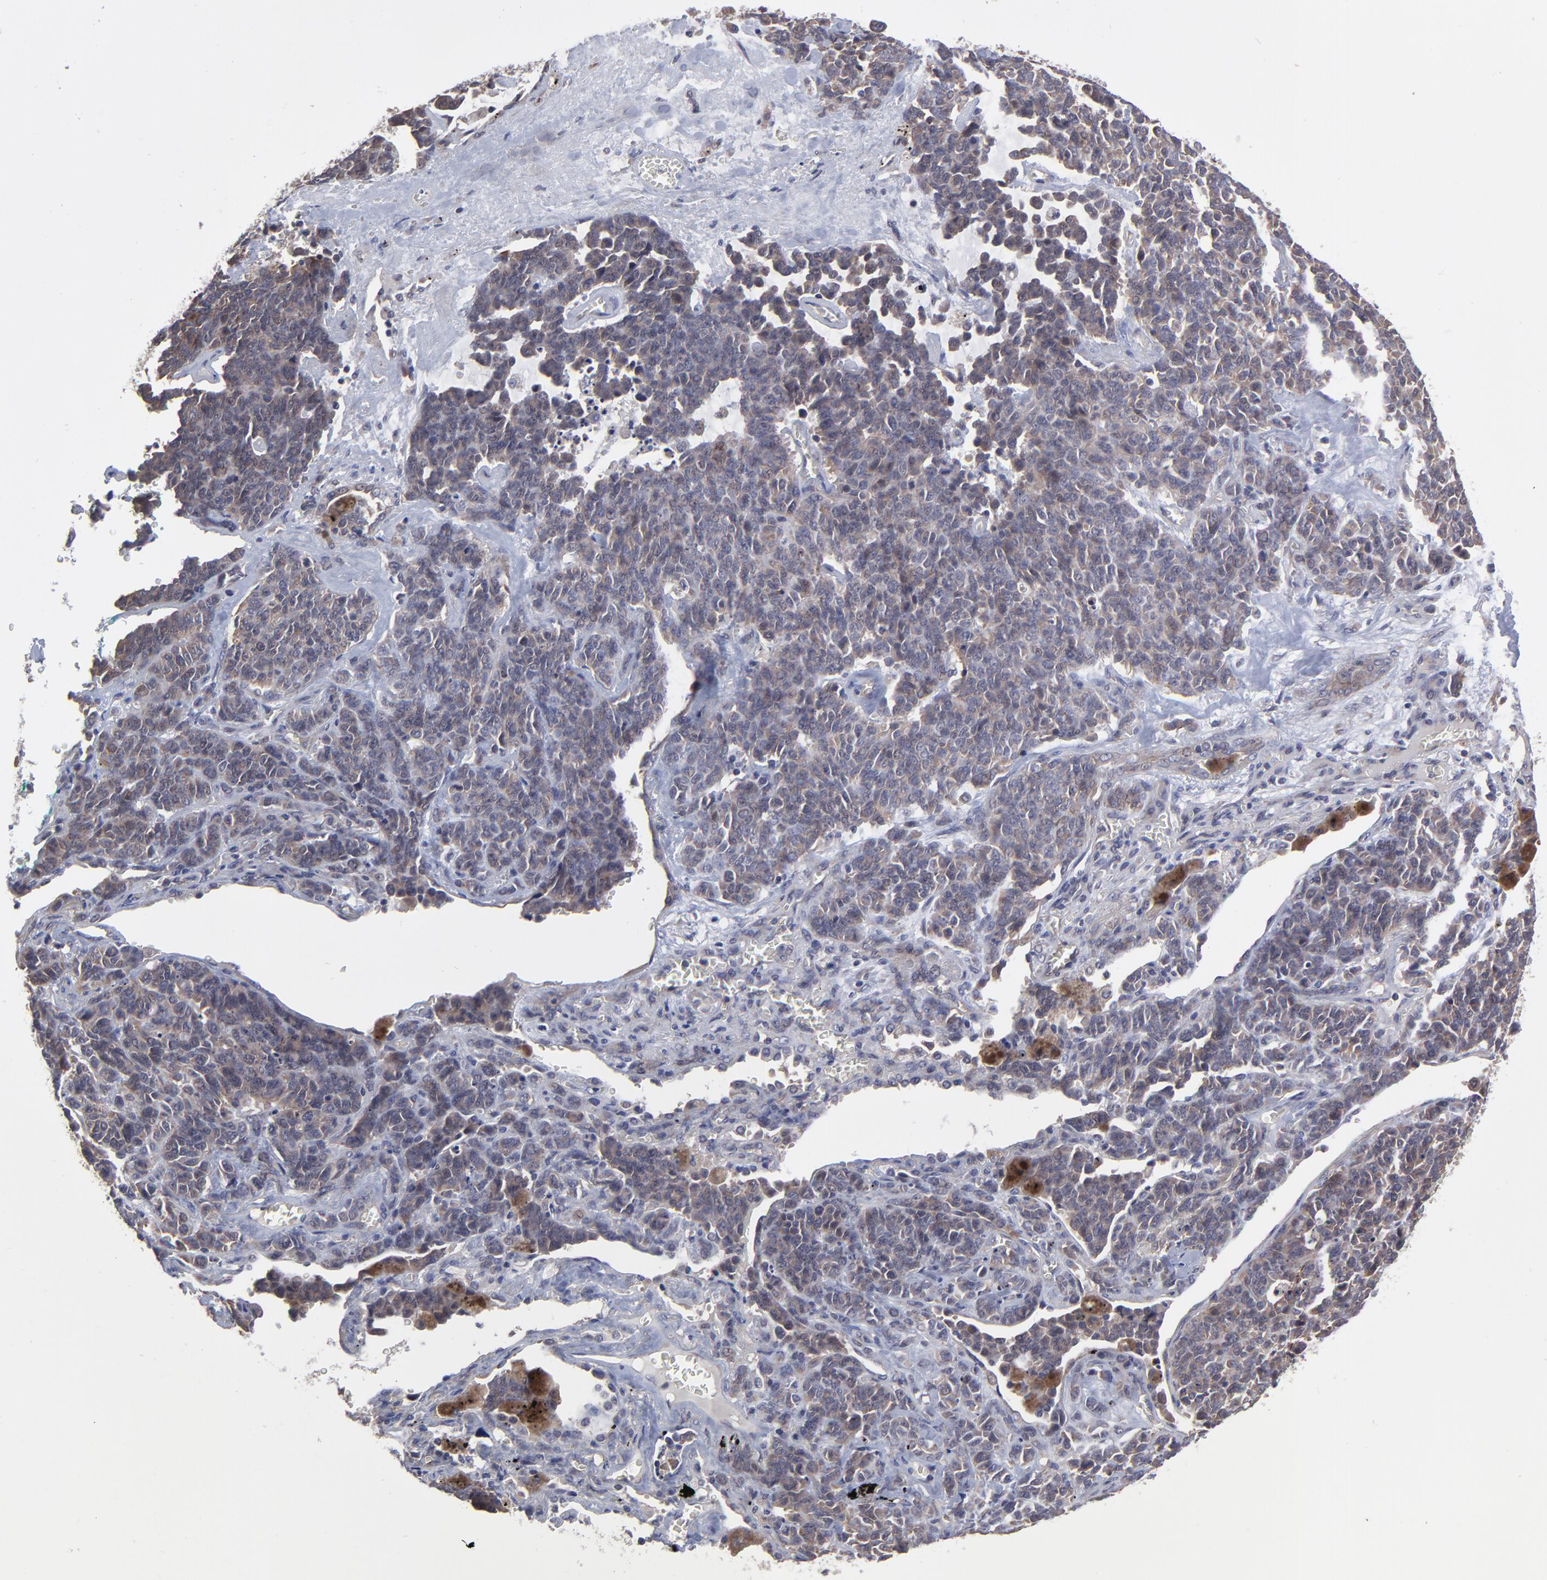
{"staining": {"intensity": "moderate", "quantity": ">75%", "location": "cytoplasmic/membranous"}, "tissue": "lung cancer", "cell_type": "Tumor cells", "image_type": "cancer", "snomed": [{"axis": "morphology", "description": "Neoplasm, malignant, NOS"}, {"axis": "topography", "description": "Lung"}], "caption": "DAB immunohistochemical staining of human lung neoplasm (malignant) reveals moderate cytoplasmic/membranous protein positivity in about >75% of tumor cells.", "gene": "ZNF780B", "patient": {"sex": "female", "age": 58}}